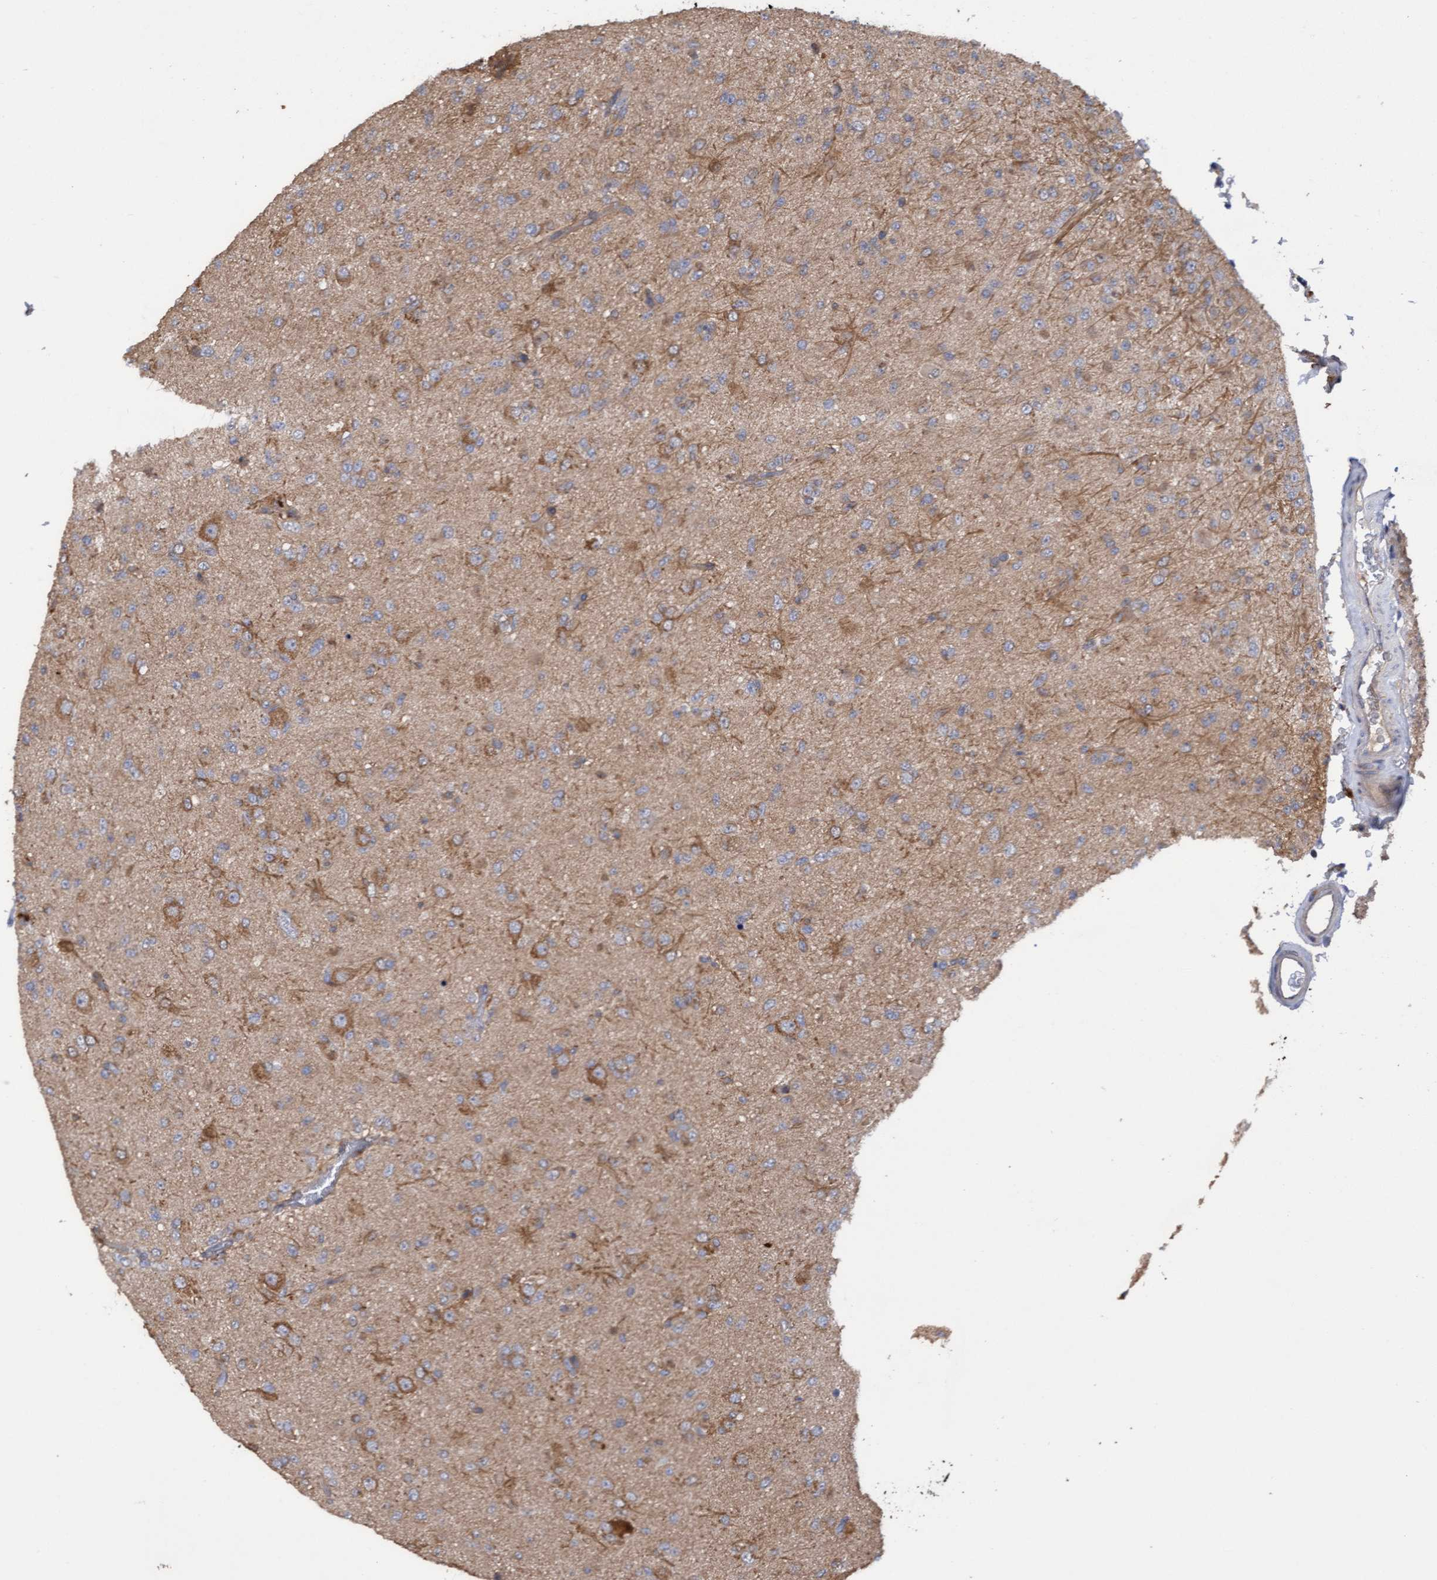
{"staining": {"intensity": "moderate", "quantity": ">75%", "location": "cytoplasmic/membranous"}, "tissue": "glioma", "cell_type": "Tumor cells", "image_type": "cancer", "snomed": [{"axis": "morphology", "description": "Glioma, malignant, Low grade"}, {"axis": "topography", "description": "Brain"}], "caption": "This histopathology image demonstrates IHC staining of glioma, with medium moderate cytoplasmic/membranous expression in about >75% of tumor cells.", "gene": "ITFG1", "patient": {"sex": "male", "age": 65}}